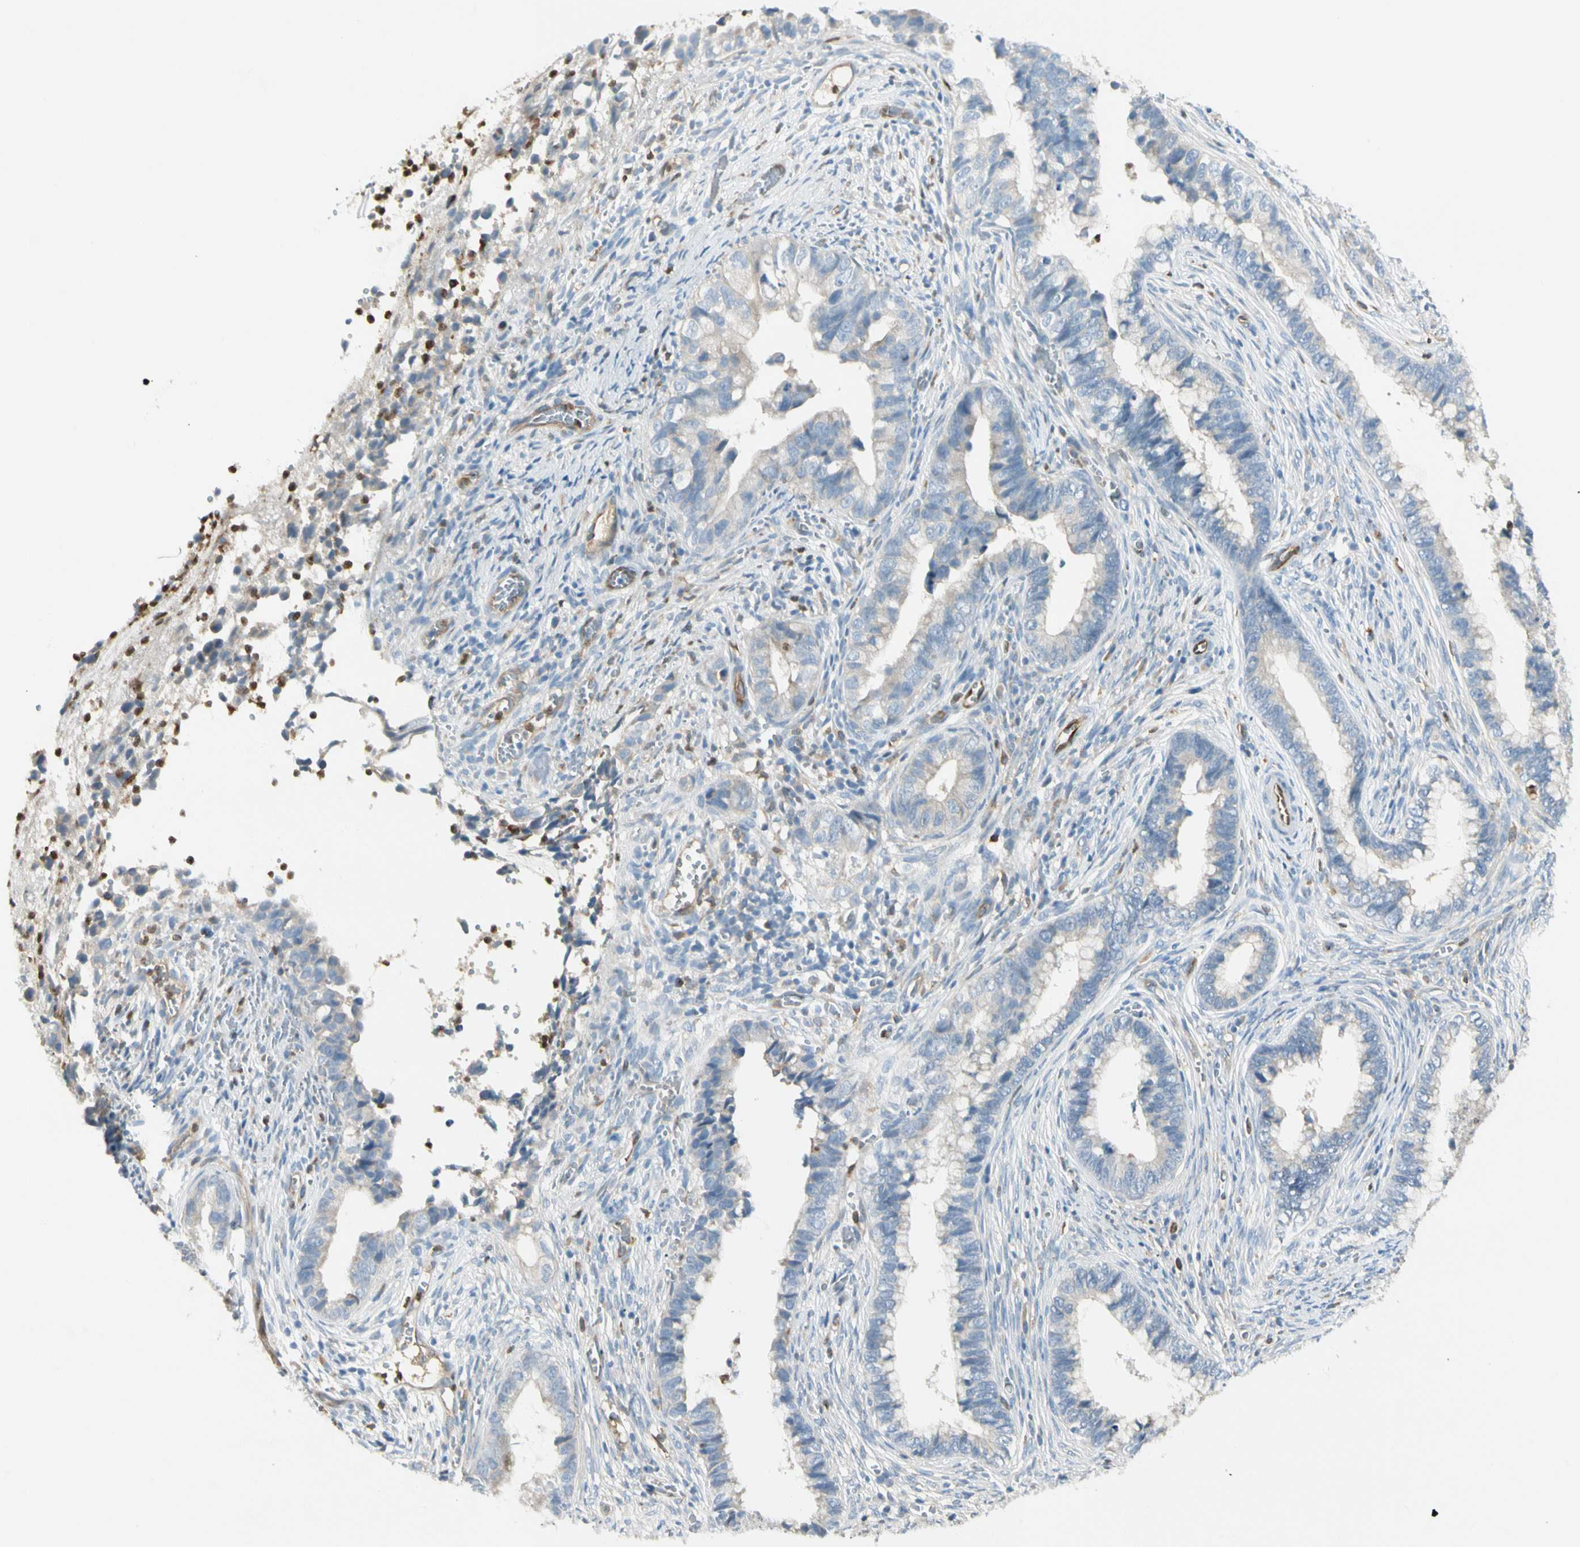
{"staining": {"intensity": "negative", "quantity": "none", "location": "none"}, "tissue": "cervical cancer", "cell_type": "Tumor cells", "image_type": "cancer", "snomed": [{"axis": "morphology", "description": "Adenocarcinoma, NOS"}, {"axis": "topography", "description": "Cervix"}], "caption": "Cervical cancer was stained to show a protein in brown. There is no significant staining in tumor cells.", "gene": "LPCAT2", "patient": {"sex": "female", "age": 44}}